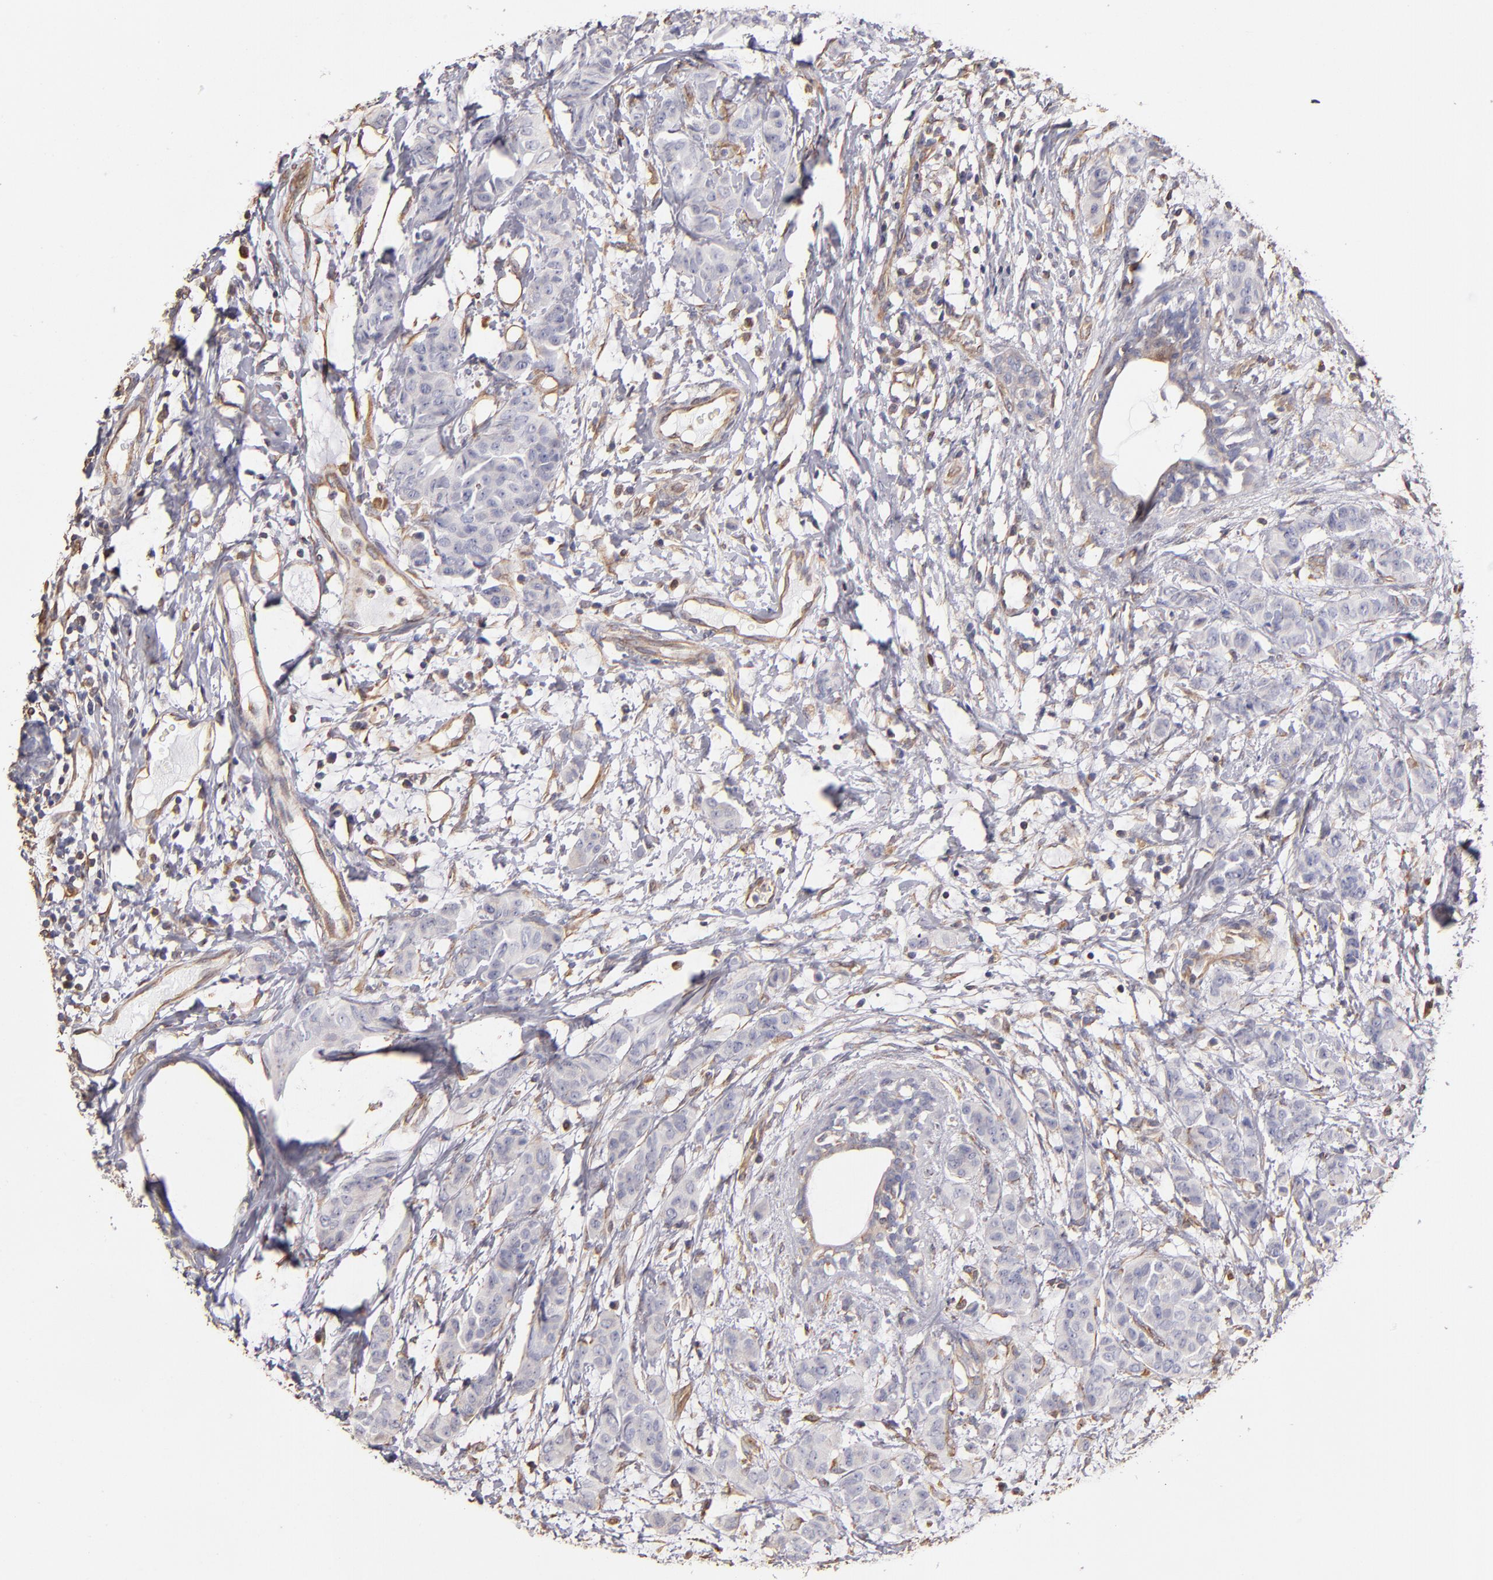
{"staining": {"intensity": "negative", "quantity": "none", "location": "none"}, "tissue": "breast cancer", "cell_type": "Tumor cells", "image_type": "cancer", "snomed": [{"axis": "morphology", "description": "Duct carcinoma"}, {"axis": "topography", "description": "Breast"}], "caption": "Immunohistochemistry (IHC) of invasive ductal carcinoma (breast) demonstrates no expression in tumor cells. (IHC, brightfield microscopy, high magnification).", "gene": "ABCC1", "patient": {"sex": "female", "age": 40}}